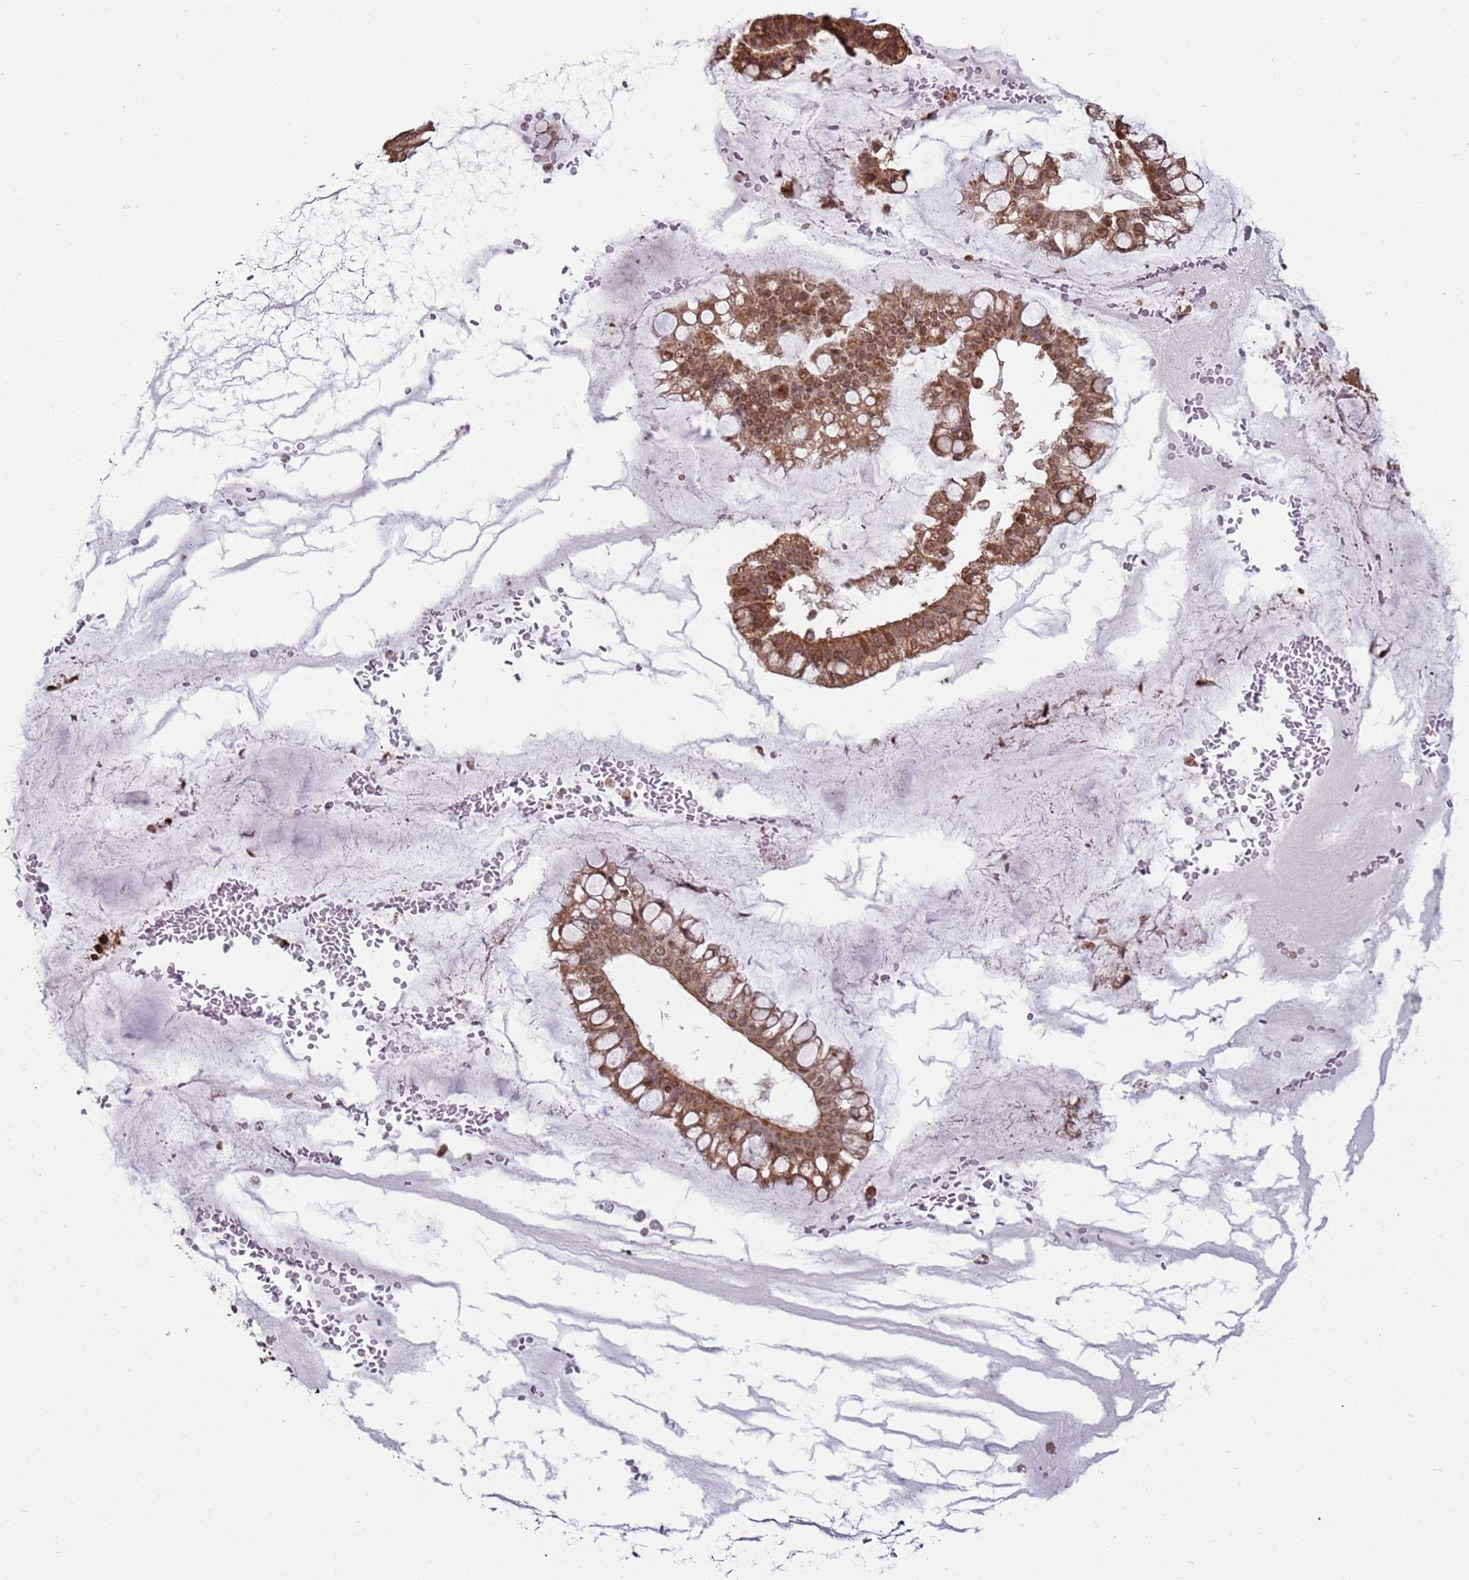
{"staining": {"intensity": "moderate", "quantity": ">75%", "location": "cytoplasmic/membranous"}, "tissue": "ovarian cancer", "cell_type": "Tumor cells", "image_type": "cancer", "snomed": [{"axis": "morphology", "description": "Cystadenocarcinoma, mucinous, NOS"}, {"axis": "topography", "description": "Ovary"}], "caption": "The image displays staining of ovarian cancer, revealing moderate cytoplasmic/membranous protein expression (brown color) within tumor cells.", "gene": "SCAF1", "patient": {"sex": "female", "age": 73}}